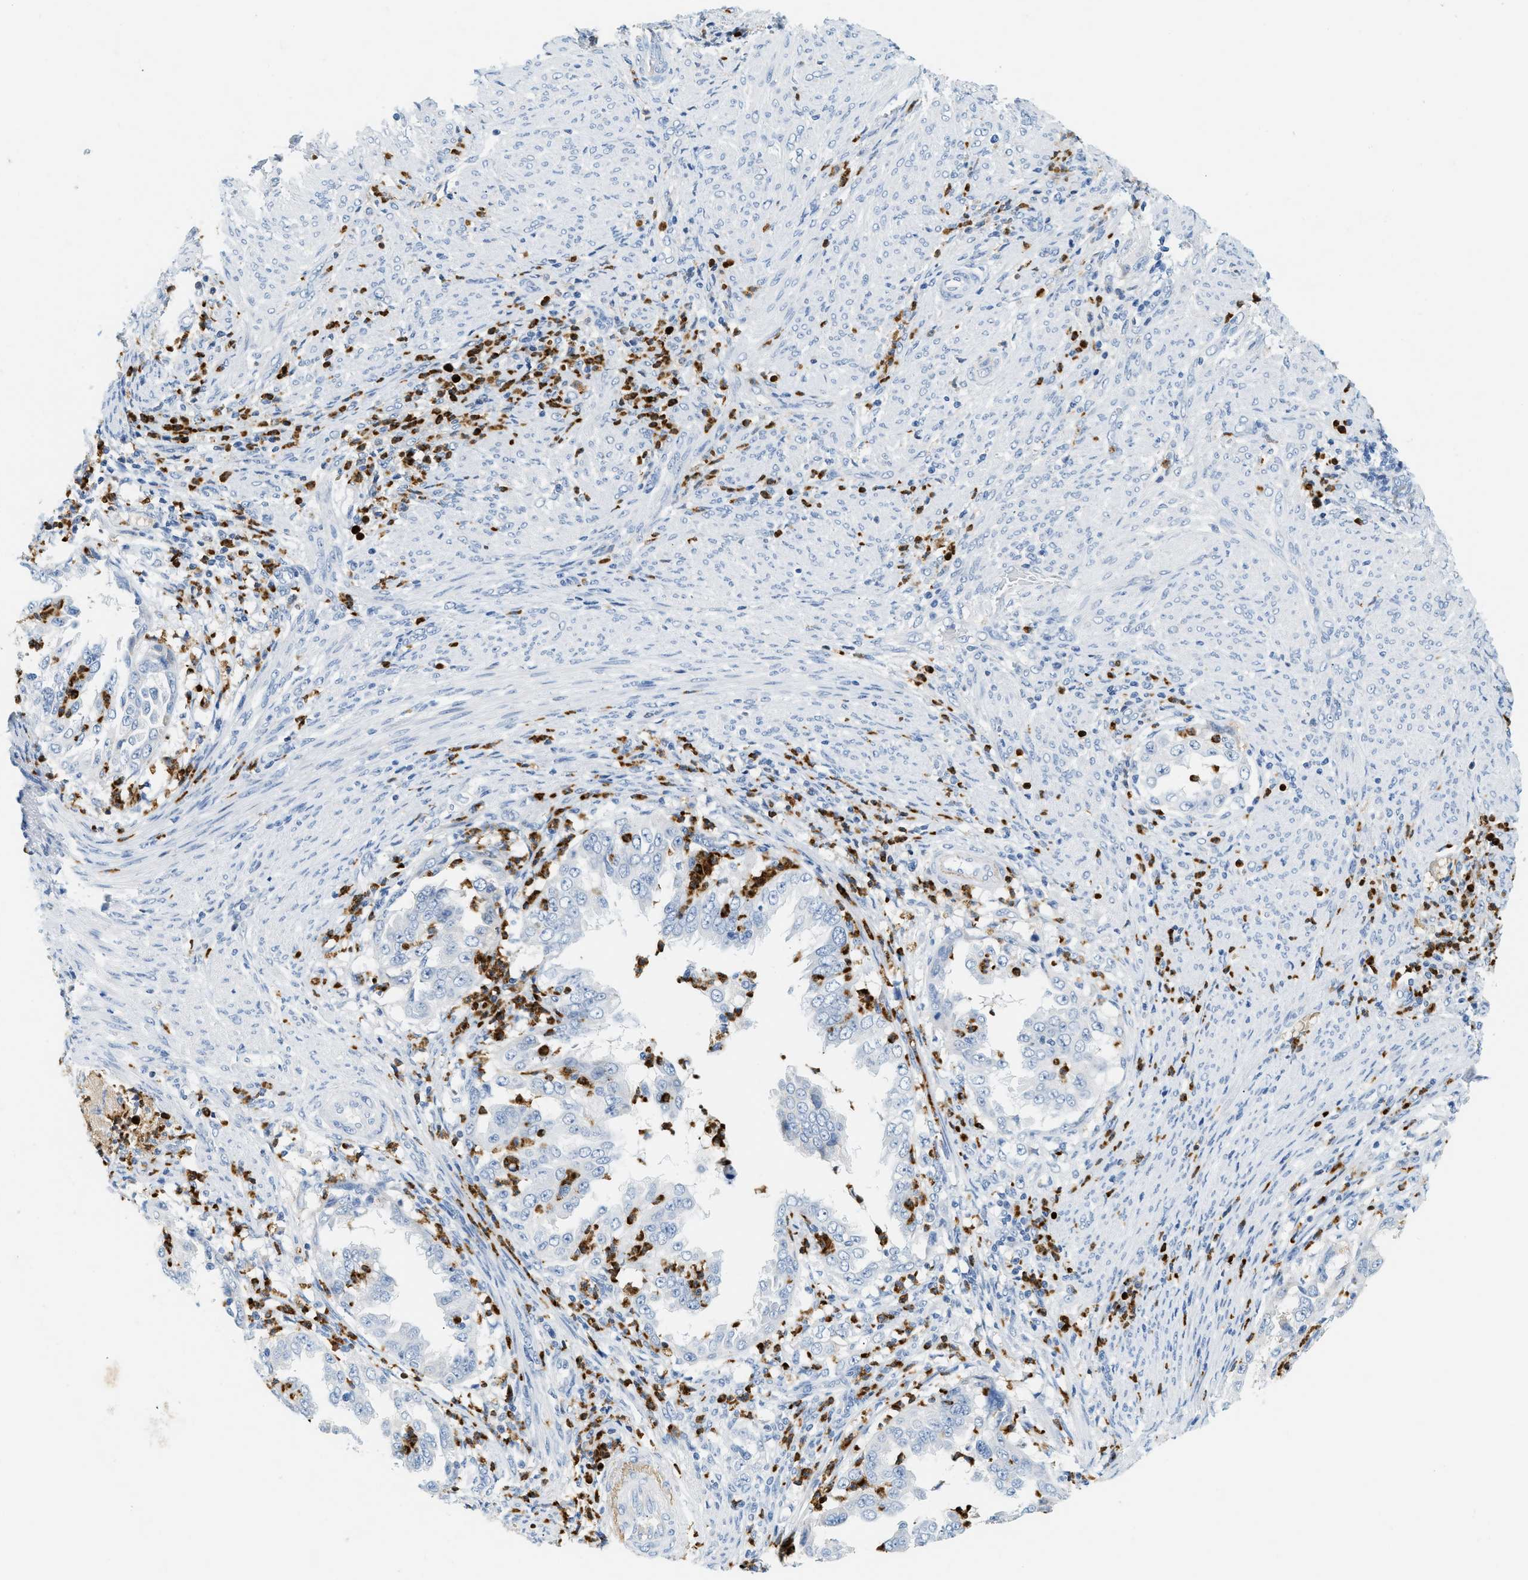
{"staining": {"intensity": "negative", "quantity": "none", "location": "none"}, "tissue": "endometrial cancer", "cell_type": "Tumor cells", "image_type": "cancer", "snomed": [{"axis": "morphology", "description": "Adenocarcinoma, NOS"}, {"axis": "topography", "description": "Endometrium"}], "caption": "A high-resolution image shows immunohistochemistry (IHC) staining of adenocarcinoma (endometrial), which reveals no significant positivity in tumor cells.", "gene": "LCN2", "patient": {"sex": "female", "age": 85}}